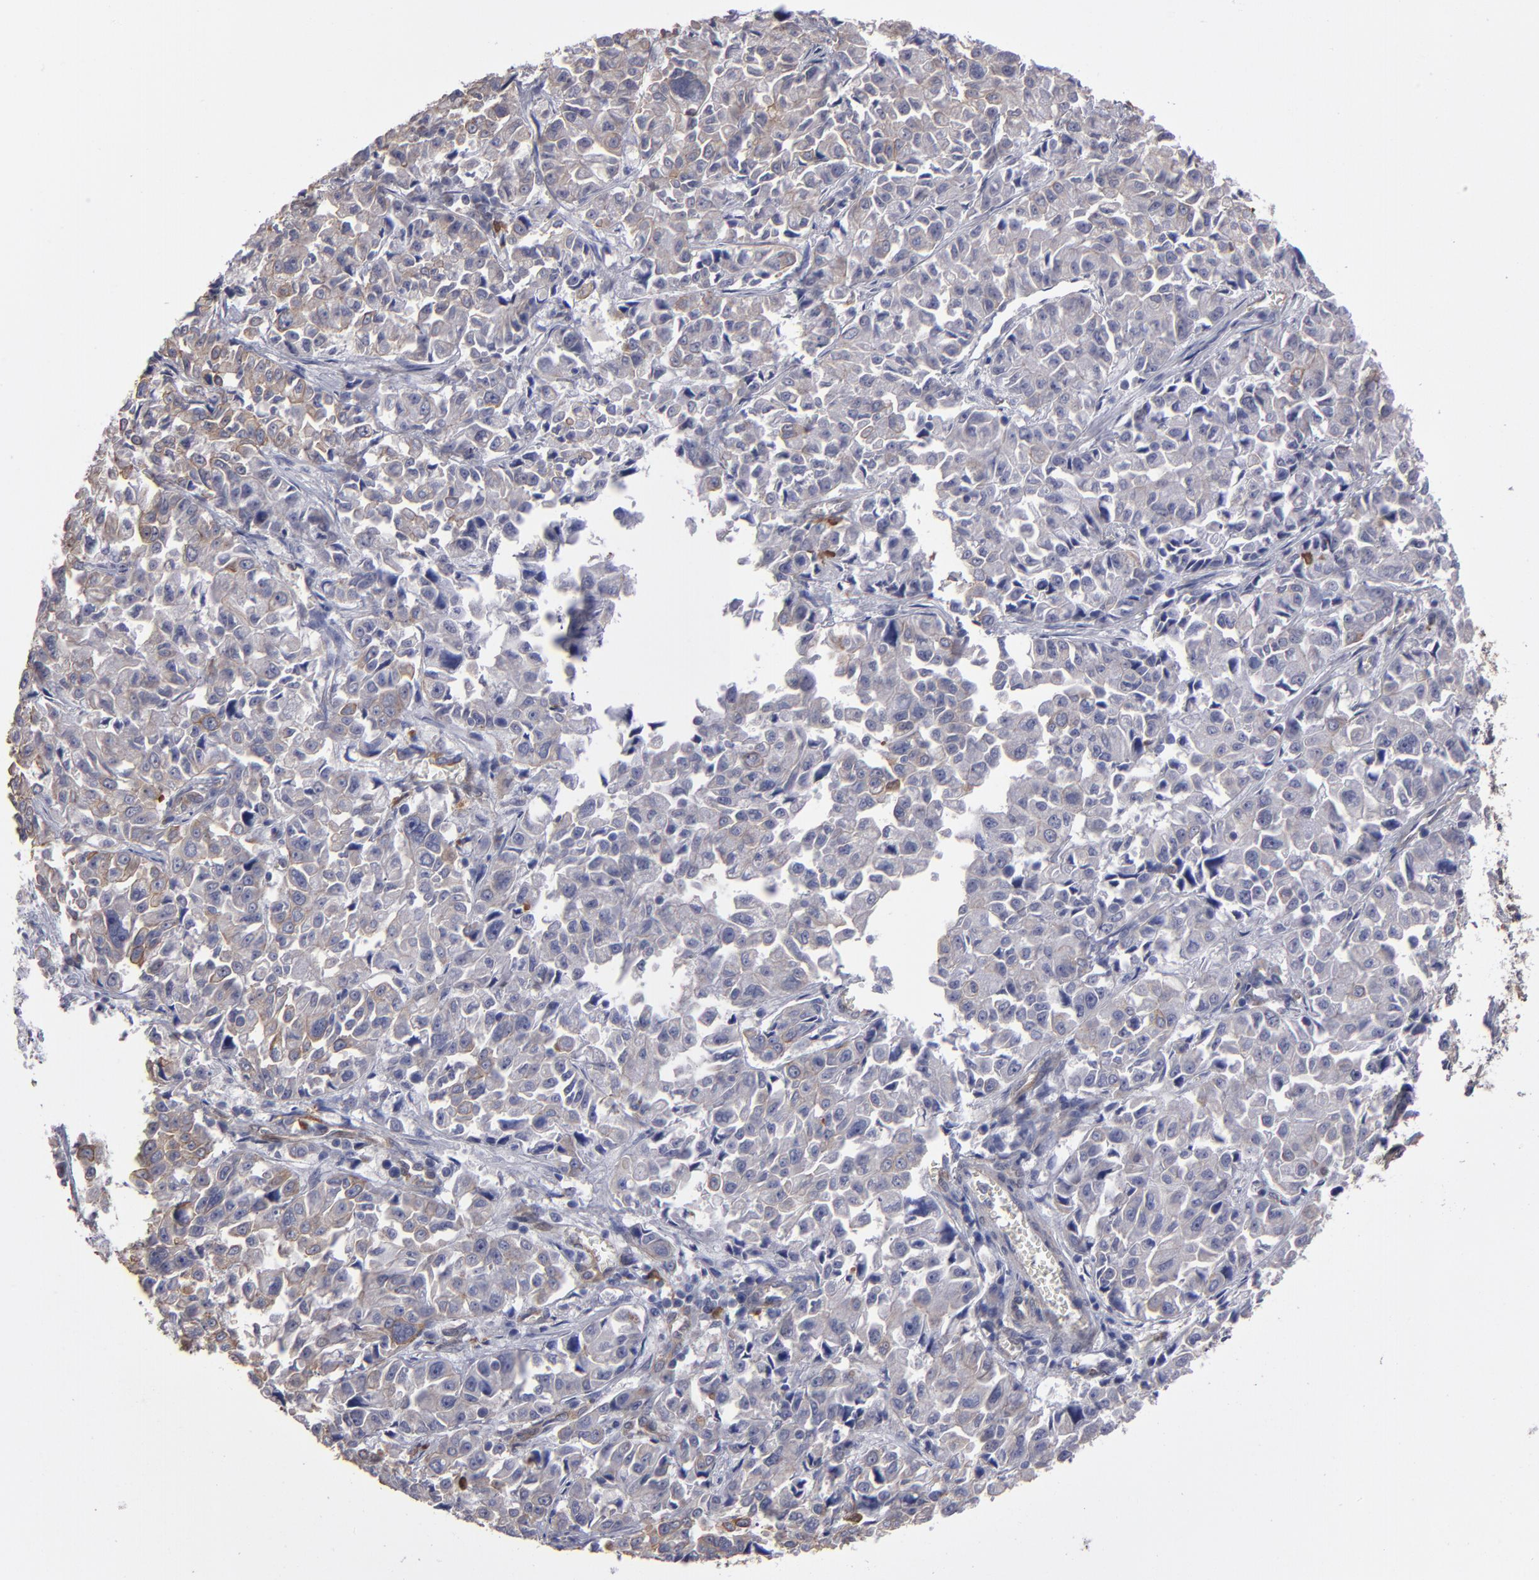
{"staining": {"intensity": "weak", "quantity": ">75%", "location": "cytoplasmic/membranous"}, "tissue": "pancreatic cancer", "cell_type": "Tumor cells", "image_type": "cancer", "snomed": [{"axis": "morphology", "description": "Adenocarcinoma, NOS"}, {"axis": "topography", "description": "Pancreas"}], "caption": "Pancreatic cancer tissue reveals weak cytoplasmic/membranous positivity in approximately >75% of tumor cells, visualized by immunohistochemistry. The protein of interest is stained brown, and the nuclei are stained in blue (DAB (3,3'-diaminobenzidine) IHC with brightfield microscopy, high magnification).", "gene": "NDRG2", "patient": {"sex": "female", "age": 52}}